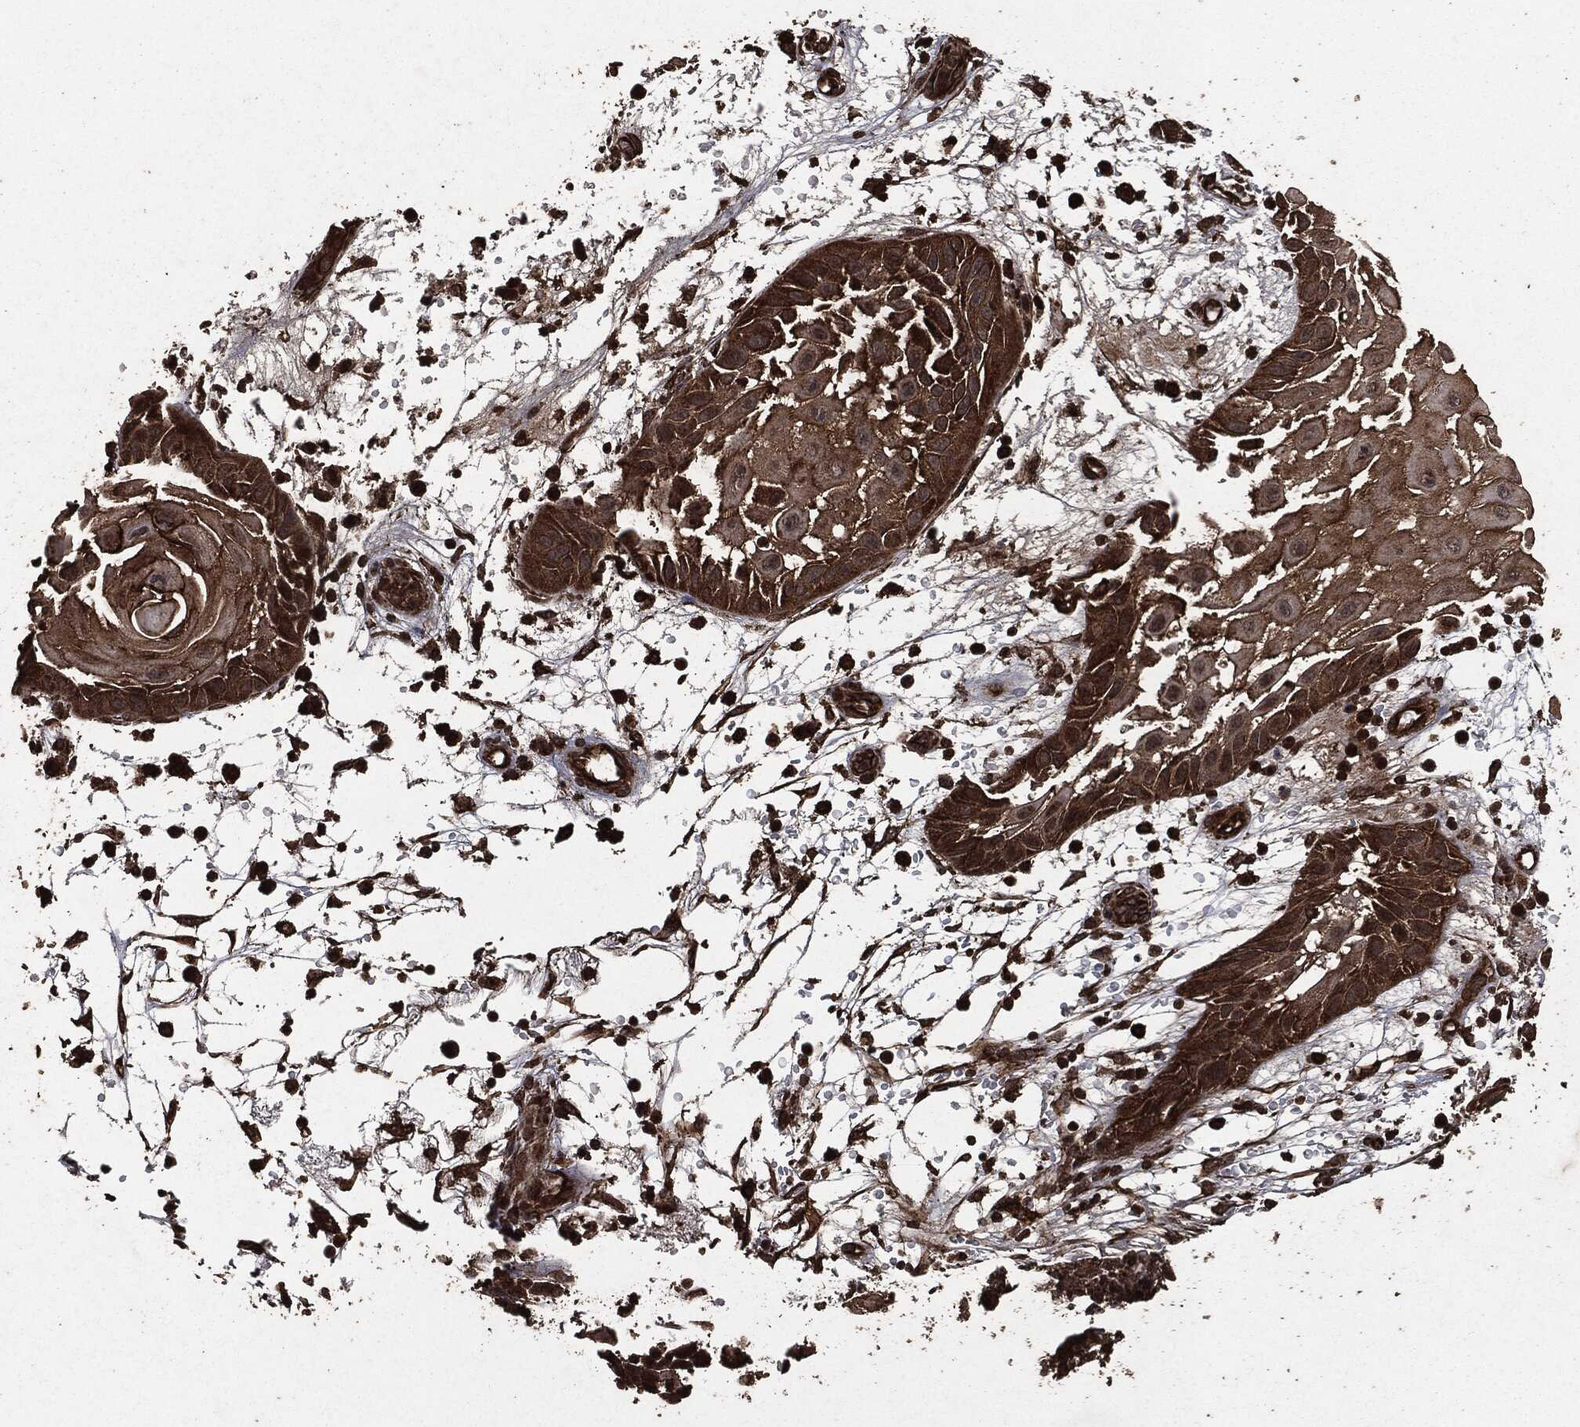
{"staining": {"intensity": "strong", "quantity": "25%-75%", "location": "cytoplasmic/membranous"}, "tissue": "skin cancer", "cell_type": "Tumor cells", "image_type": "cancer", "snomed": [{"axis": "morphology", "description": "Normal tissue, NOS"}, {"axis": "morphology", "description": "Squamous cell carcinoma, NOS"}, {"axis": "topography", "description": "Skin"}], "caption": "A histopathology image showing strong cytoplasmic/membranous expression in about 25%-75% of tumor cells in skin cancer, as visualized by brown immunohistochemical staining.", "gene": "HRAS", "patient": {"sex": "male", "age": 79}}